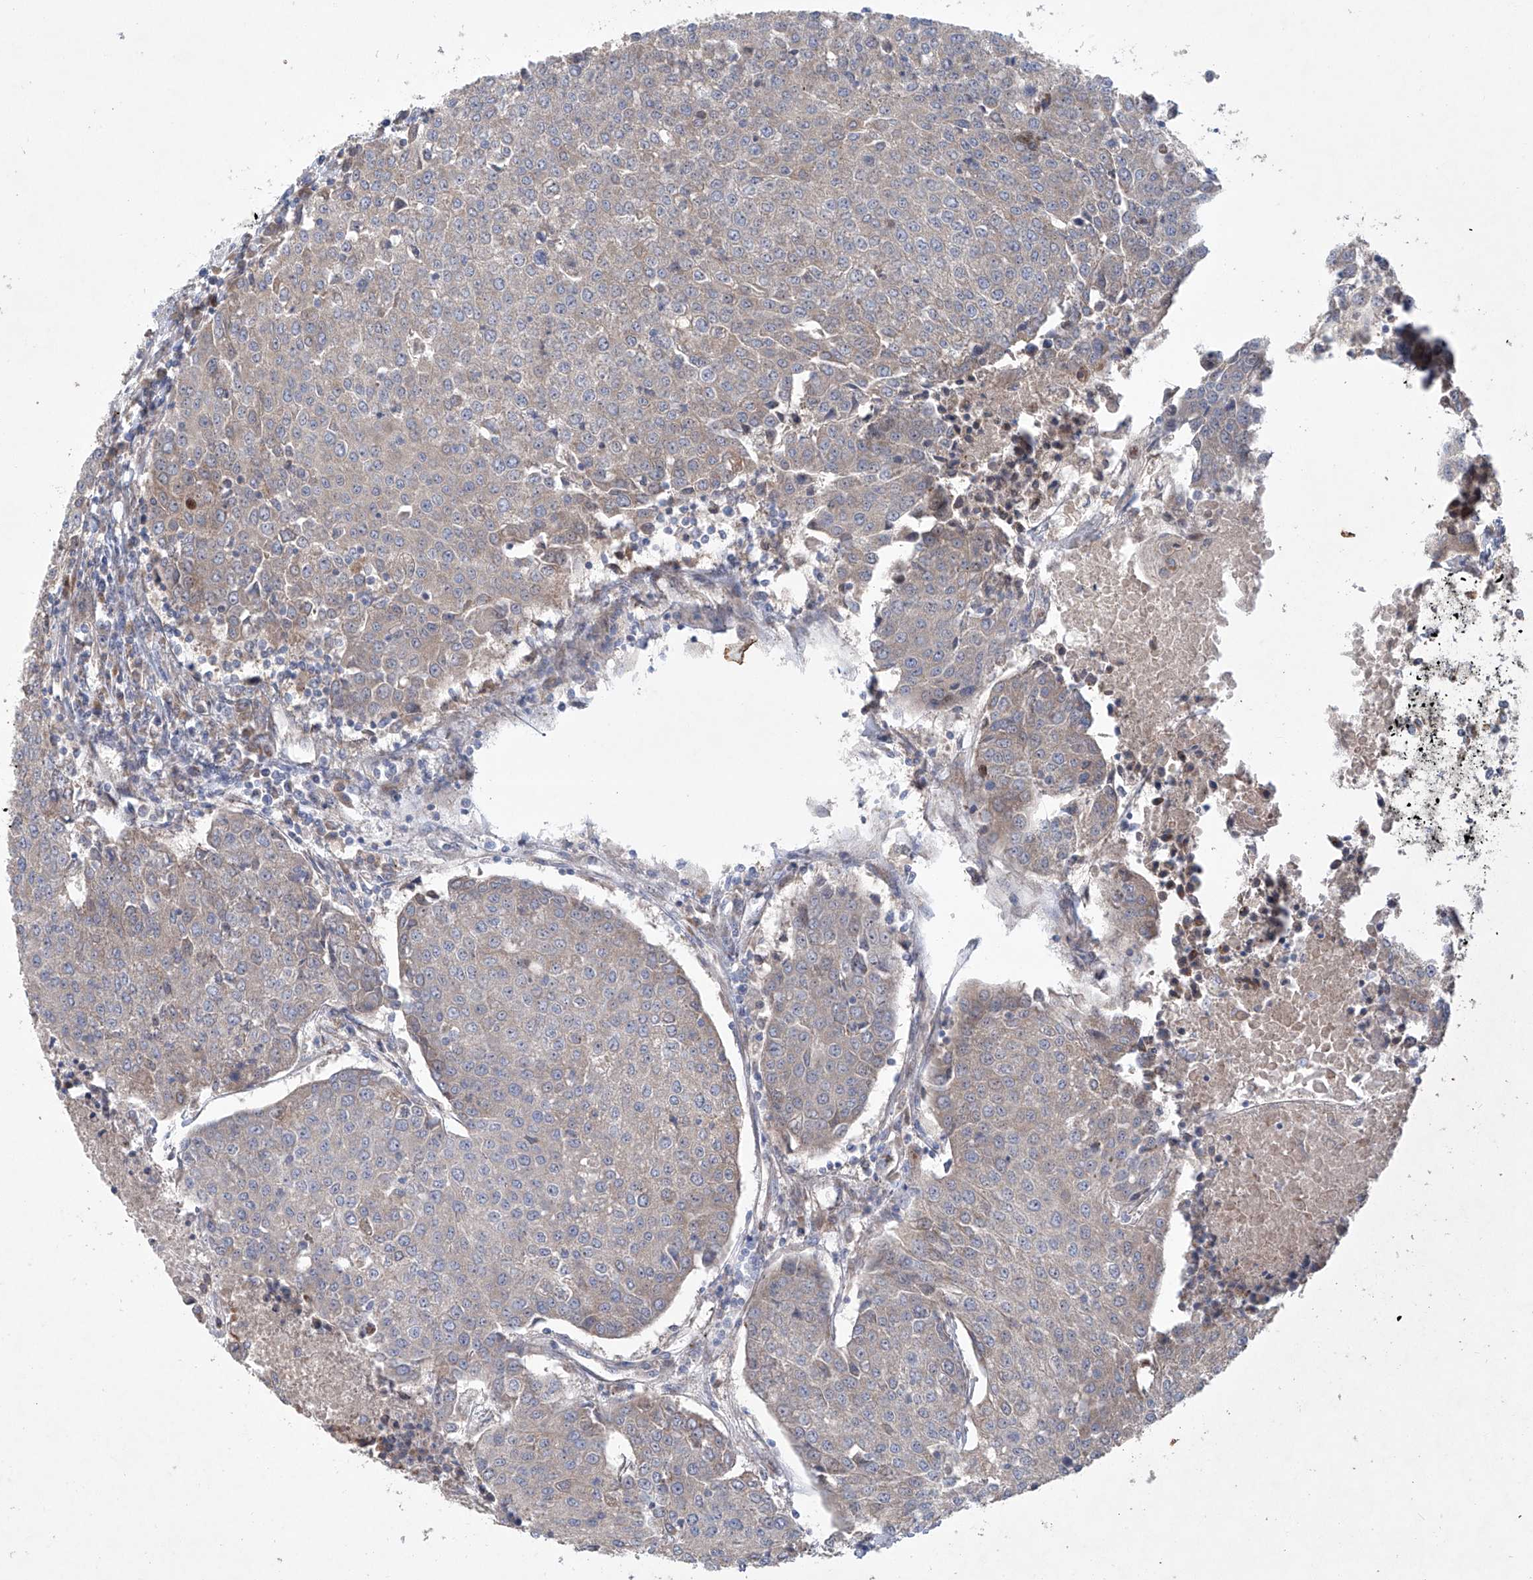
{"staining": {"intensity": "weak", "quantity": "<25%", "location": "cytoplasmic/membranous"}, "tissue": "urothelial cancer", "cell_type": "Tumor cells", "image_type": "cancer", "snomed": [{"axis": "morphology", "description": "Urothelial carcinoma, High grade"}, {"axis": "topography", "description": "Urinary bladder"}], "caption": "High power microscopy histopathology image of an IHC image of urothelial carcinoma (high-grade), revealing no significant staining in tumor cells. (DAB (3,3'-diaminobenzidine) IHC visualized using brightfield microscopy, high magnification).", "gene": "KLC4", "patient": {"sex": "female", "age": 85}}